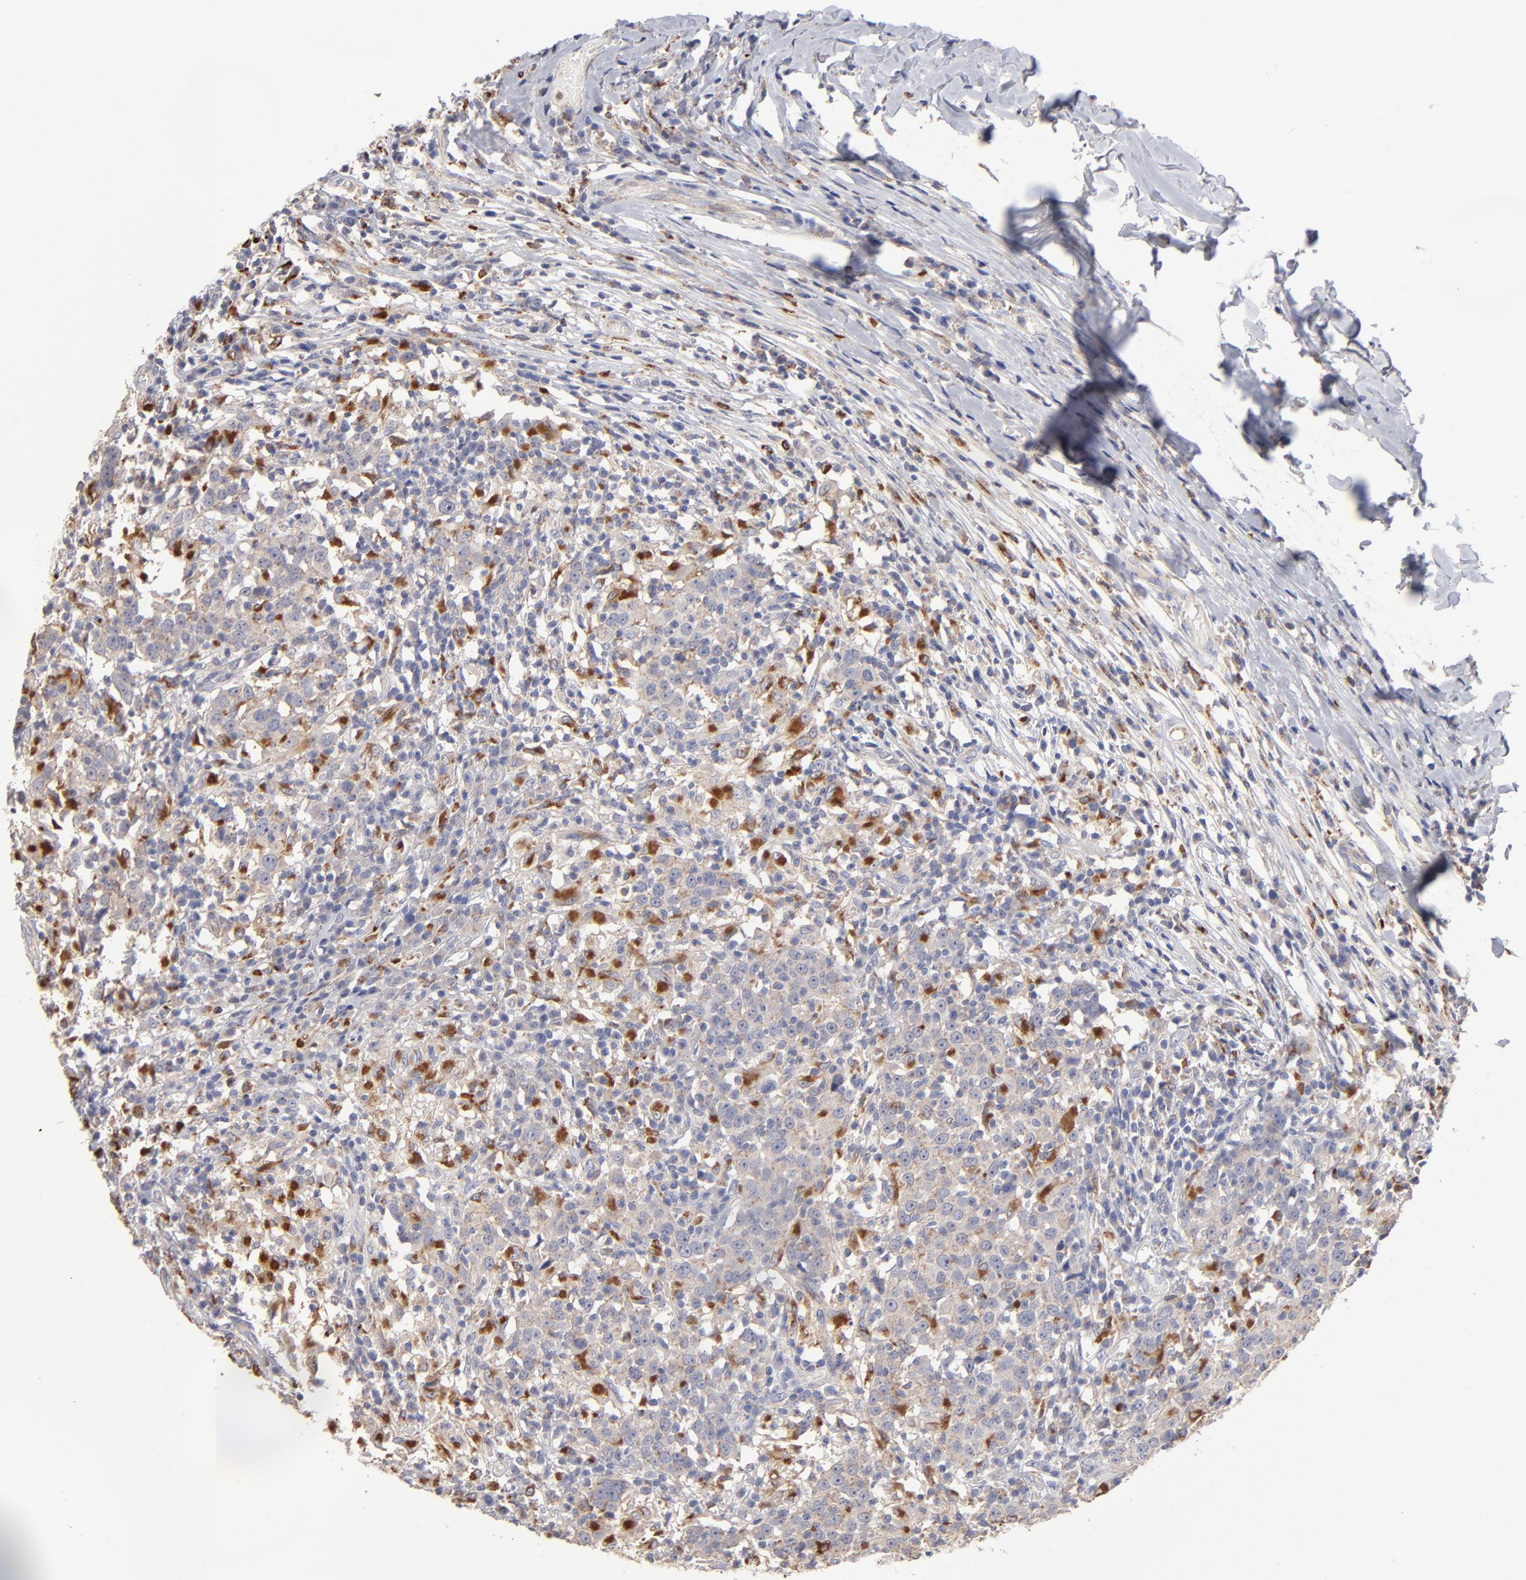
{"staining": {"intensity": "weak", "quantity": ">75%", "location": "cytoplasmic/membranous"}, "tissue": "head and neck cancer", "cell_type": "Tumor cells", "image_type": "cancer", "snomed": [{"axis": "morphology", "description": "Adenocarcinoma, NOS"}, {"axis": "topography", "description": "Salivary gland"}, {"axis": "topography", "description": "Head-Neck"}], "caption": "A brown stain highlights weak cytoplasmic/membranous positivity of a protein in human head and neck cancer tumor cells. (DAB = brown stain, brightfield microscopy at high magnification).", "gene": "RRAGB", "patient": {"sex": "female", "age": 65}}